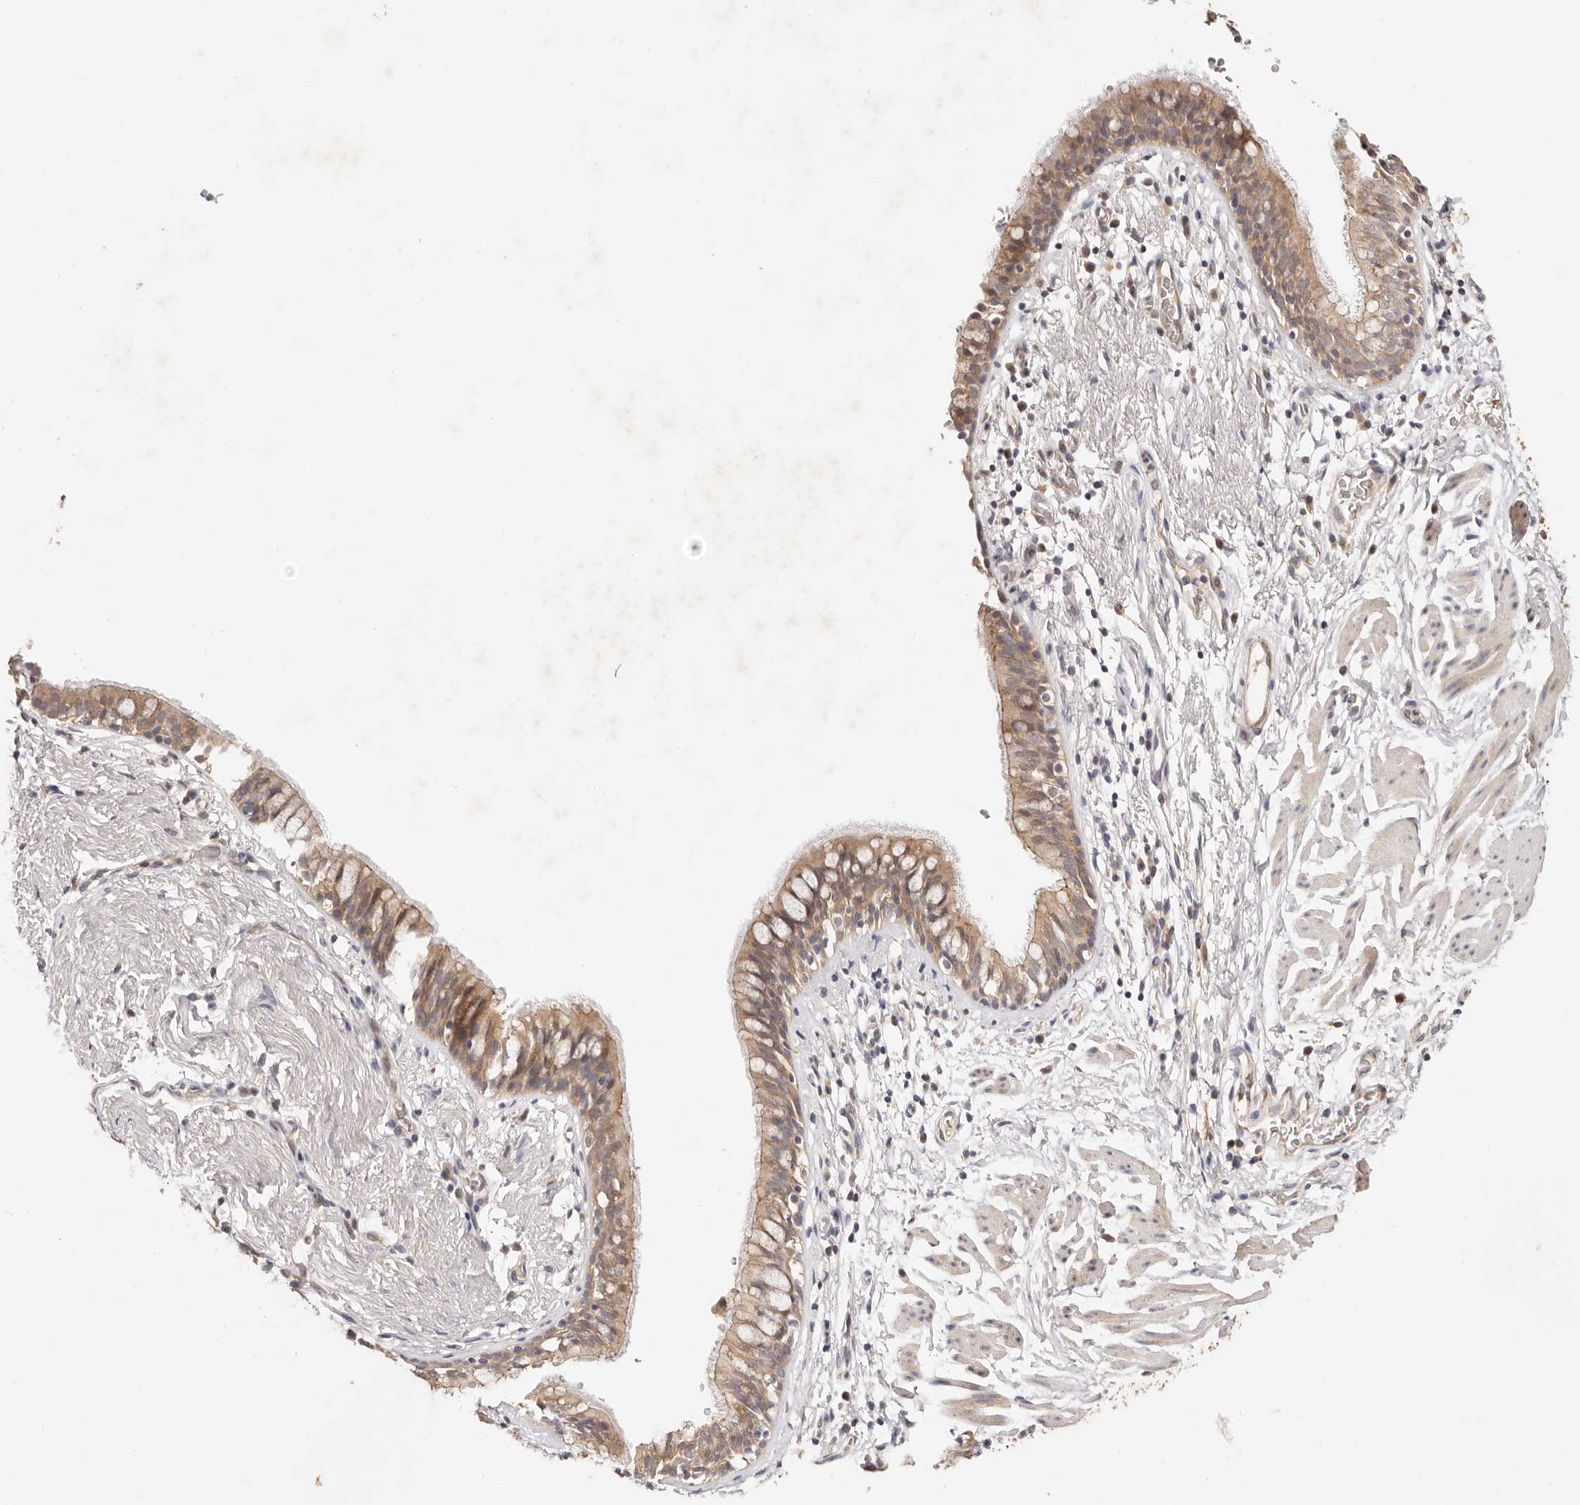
{"staining": {"intensity": "moderate", "quantity": ">75%", "location": "cytoplasmic/membranous"}, "tissue": "bronchus", "cell_type": "Respiratory epithelial cells", "image_type": "normal", "snomed": [{"axis": "morphology", "description": "Normal tissue, NOS"}, {"axis": "topography", "description": "Cartilage tissue"}, {"axis": "topography", "description": "Bronchus"}], "caption": "Moderate cytoplasmic/membranous protein positivity is present in about >75% of respiratory epithelial cells in bronchus.", "gene": "CXADR", "patient": {"sex": "female", "age": 36}}